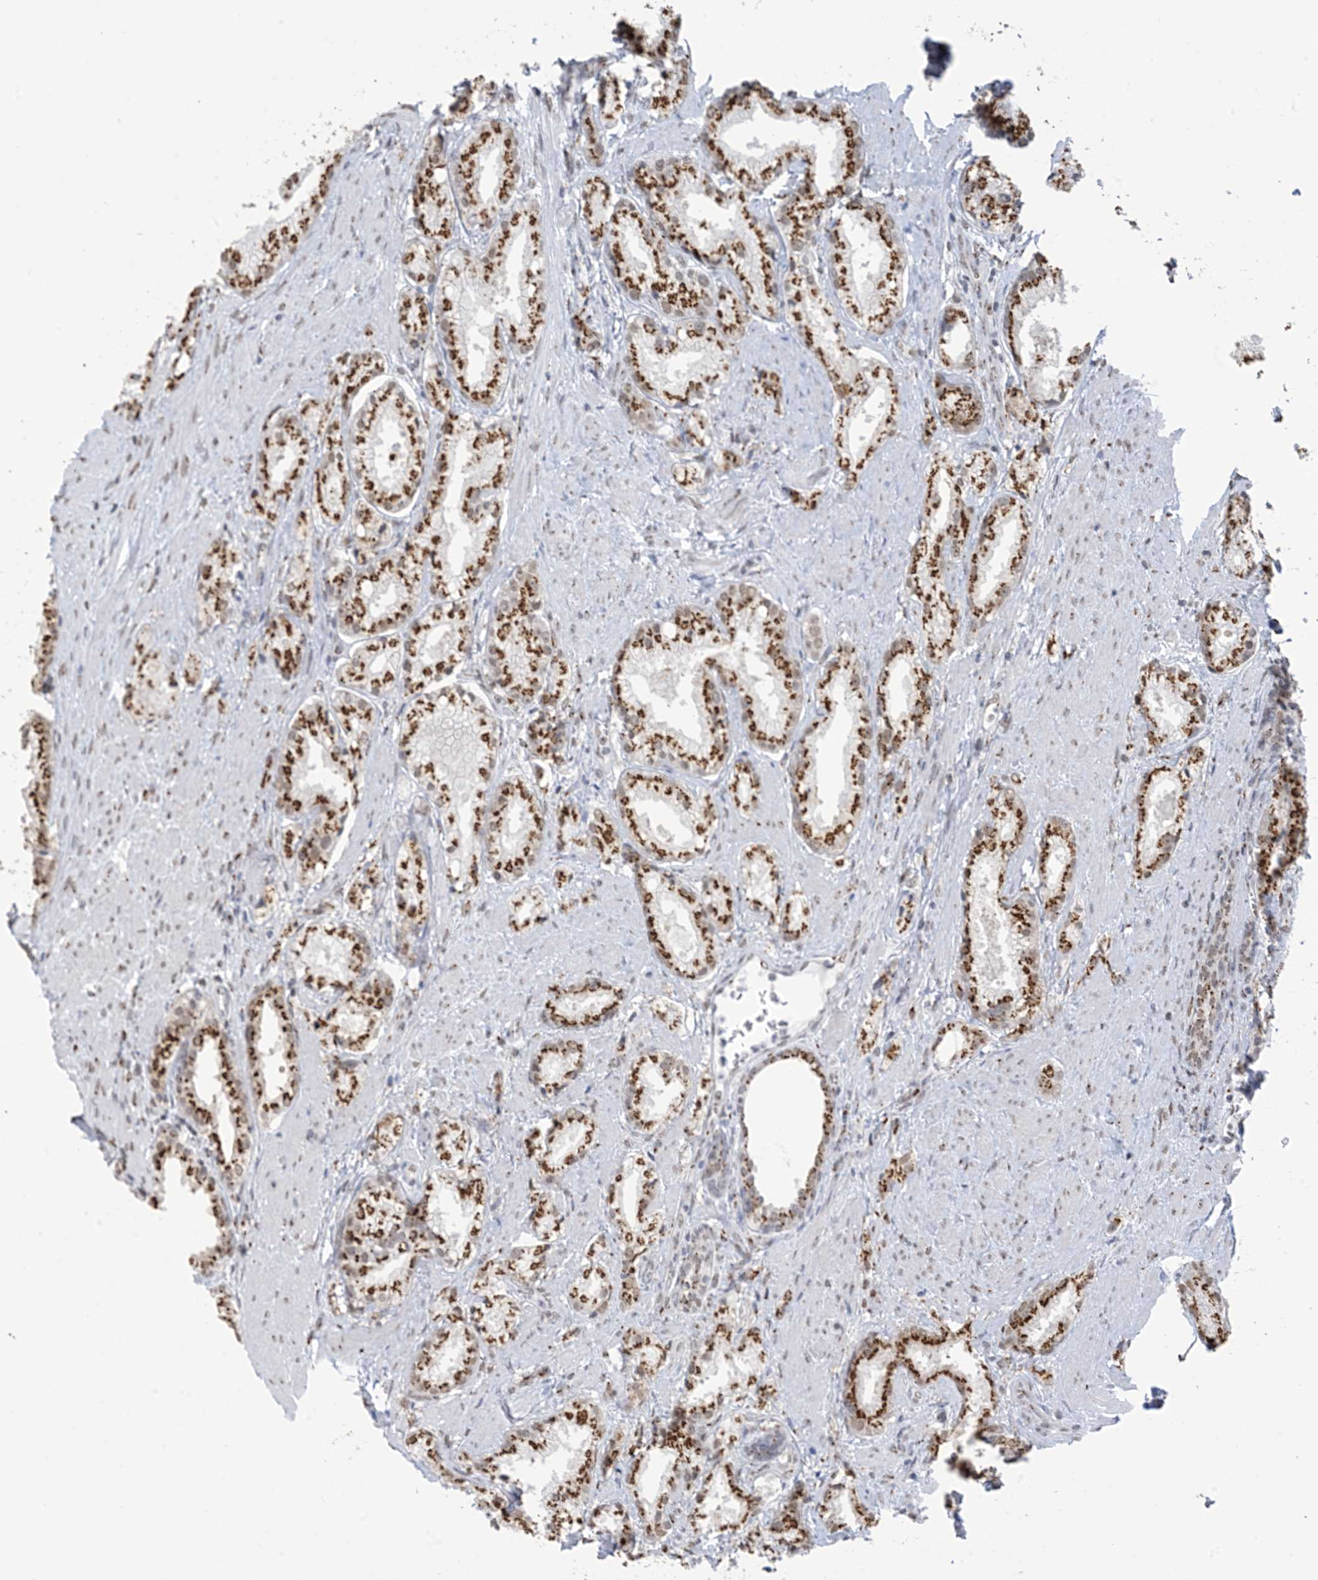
{"staining": {"intensity": "strong", "quantity": ">75%", "location": "cytoplasmic/membranous,nuclear"}, "tissue": "prostate cancer", "cell_type": "Tumor cells", "image_type": "cancer", "snomed": [{"axis": "morphology", "description": "Adenocarcinoma, Low grade"}, {"axis": "topography", "description": "Prostate"}], "caption": "Tumor cells show high levels of strong cytoplasmic/membranous and nuclear expression in about >75% of cells in human low-grade adenocarcinoma (prostate).", "gene": "GPR107", "patient": {"sex": "male", "age": 67}}